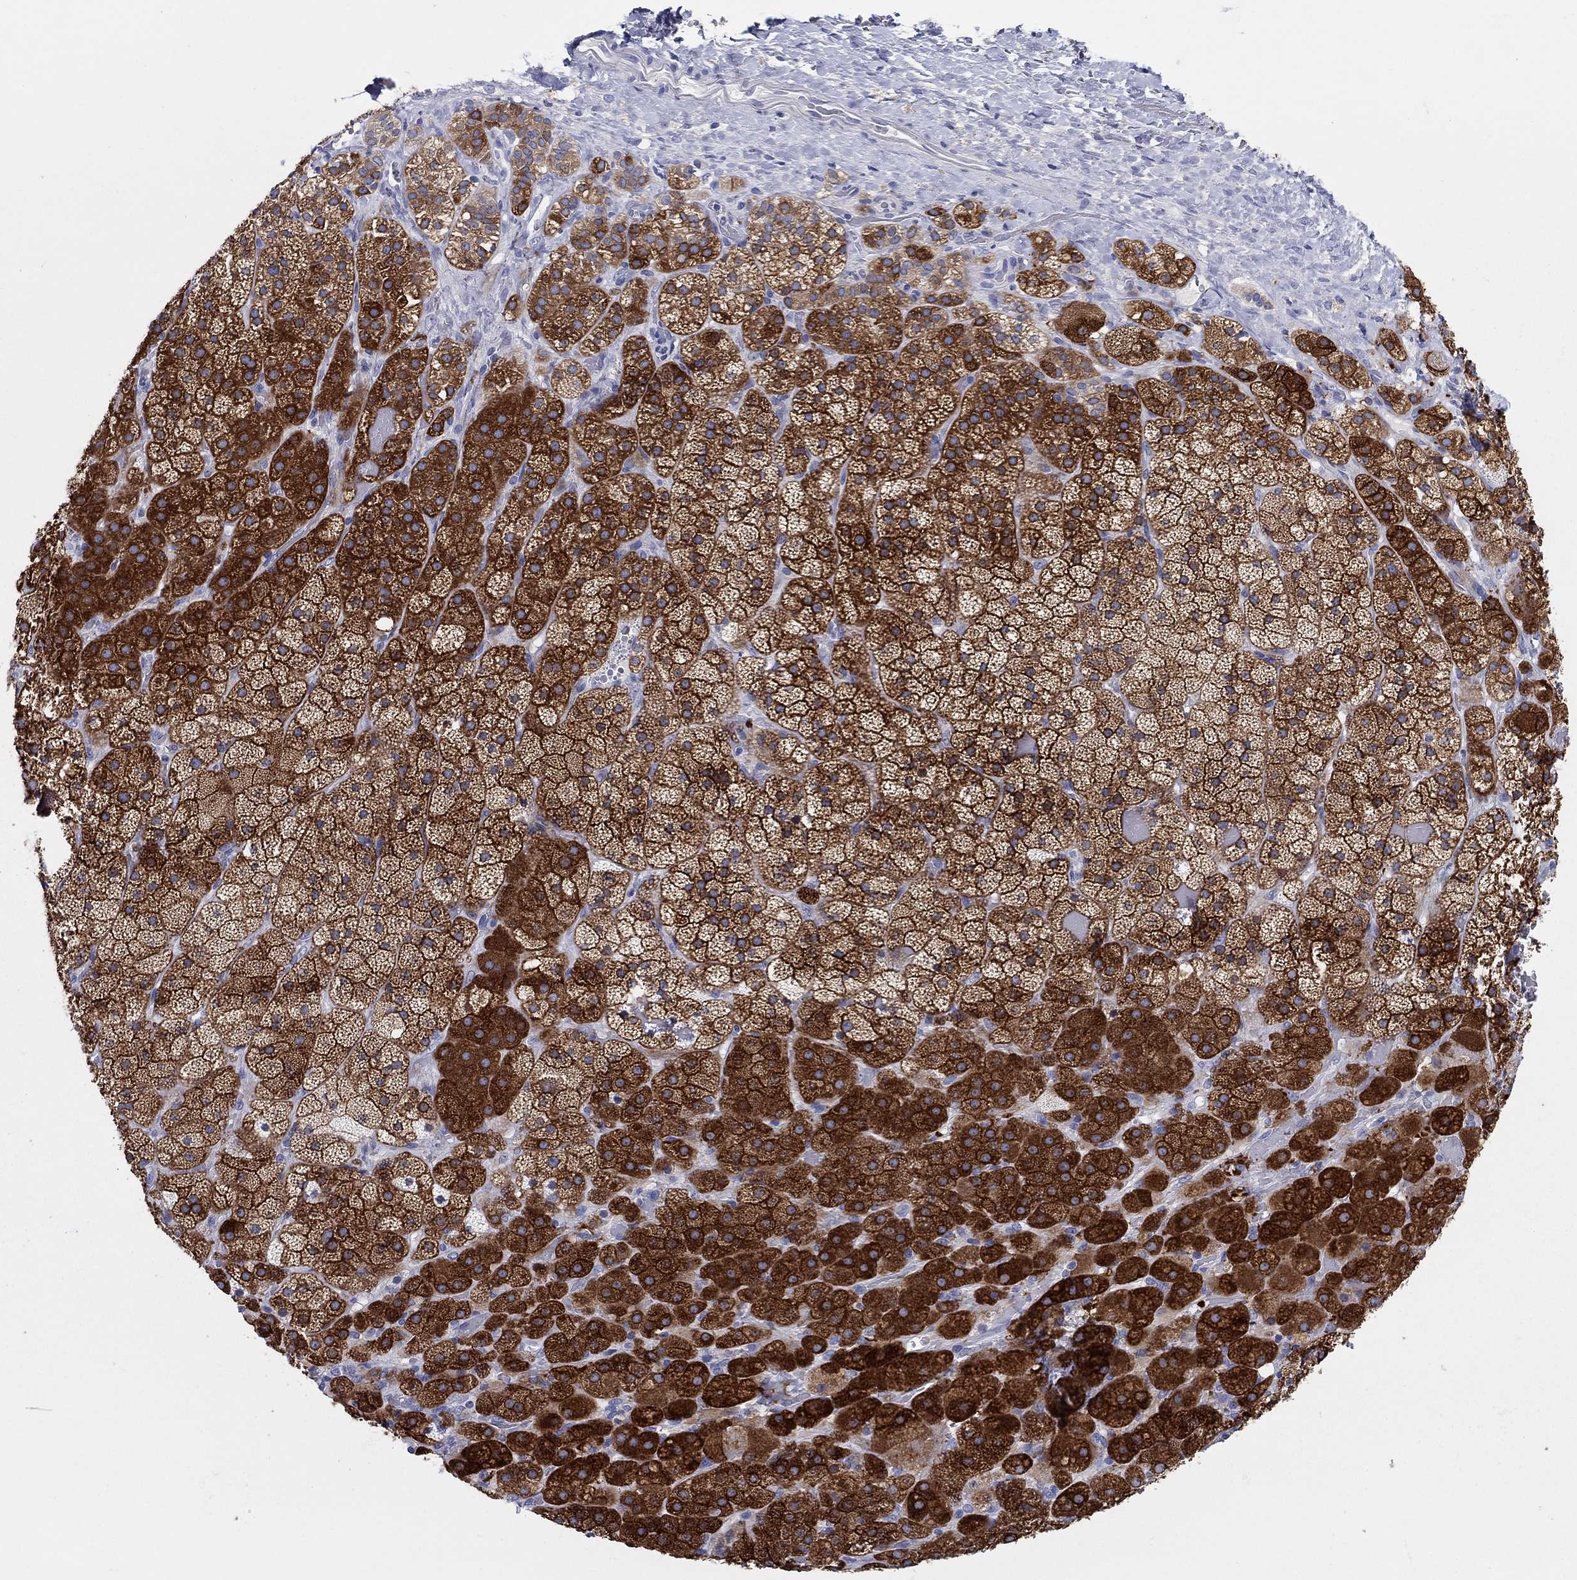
{"staining": {"intensity": "strong", "quantity": ">75%", "location": "cytoplasmic/membranous"}, "tissue": "adrenal gland", "cell_type": "Glandular cells", "image_type": "normal", "snomed": [{"axis": "morphology", "description": "Normal tissue, NOS"}, {"axis": "topography", "description": "Adrenal gland"}], "caption": "DAB (3,3'-diaminobenzidine) immunohistochemical staining of normal adrenal gland exhibits strong cytoplasmic/membranous protein expression in approximately >75% of glandular cells. (DAB (3,3'-diaminobenzidine) IHC, brown staining for protein, blue staining for nuclei).", "gene": "RAP1GAP", "patient": {"sex": "male", "age": 57}}